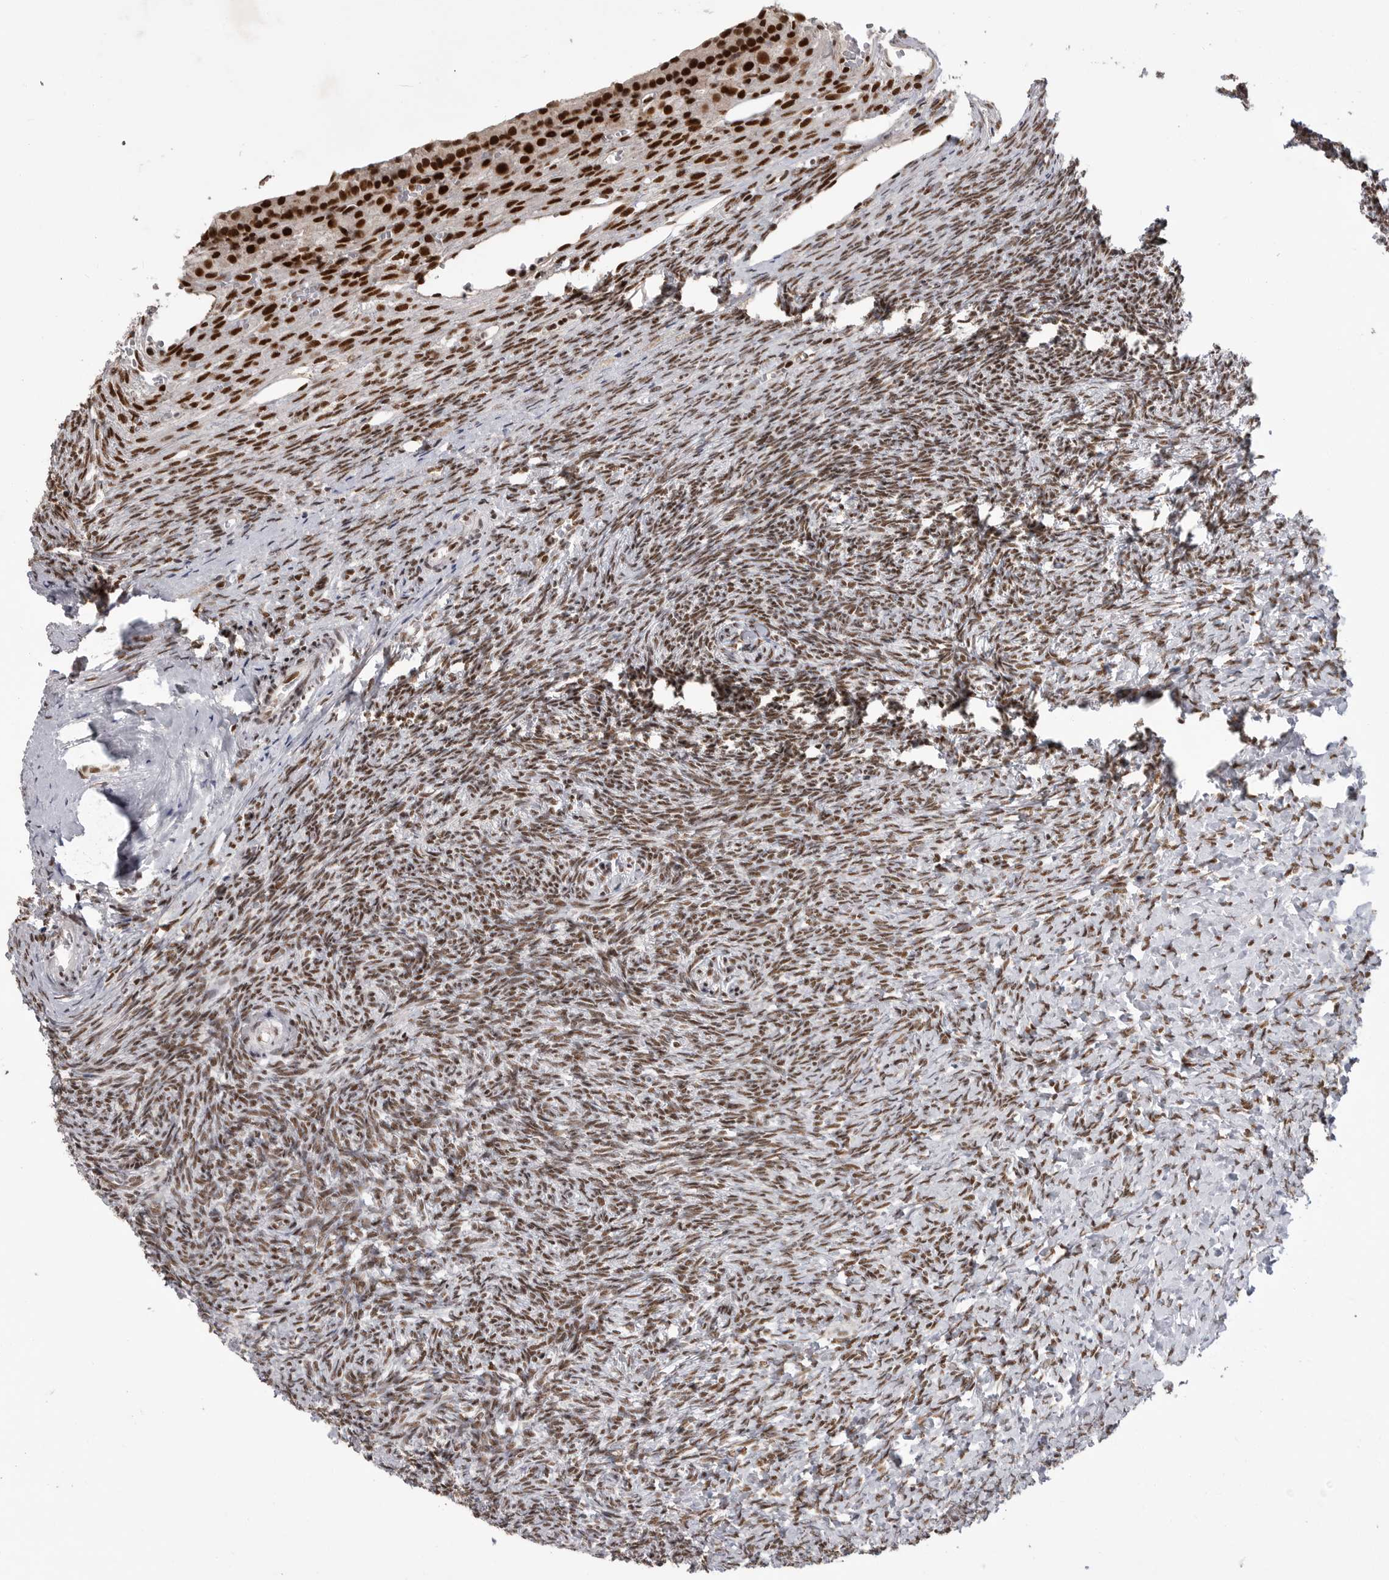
{"staining": {"intensity": "strong", "quantity": ">75%", "location": "nuclear"}, "tissue": "ovary", "cell_type": "Follicle cells", "image_type": "normal", "snomed": [{"axis": "morphology", "description": "Normal tissue, NOS"}, {"axis": "topography", "description": "Ovary"}], "caption": "High-magnification brightfield microscopy of normal ovary stained with DAB (3,3'-diaminobenzidine) (brown) and counterstained with hematoxylin (blue). follicle cells exhibit strong nuclear staining is present in approximately>75% of cells.", "gene": "PPP1R8", "patient": {"sex": "female", "age": 41}}